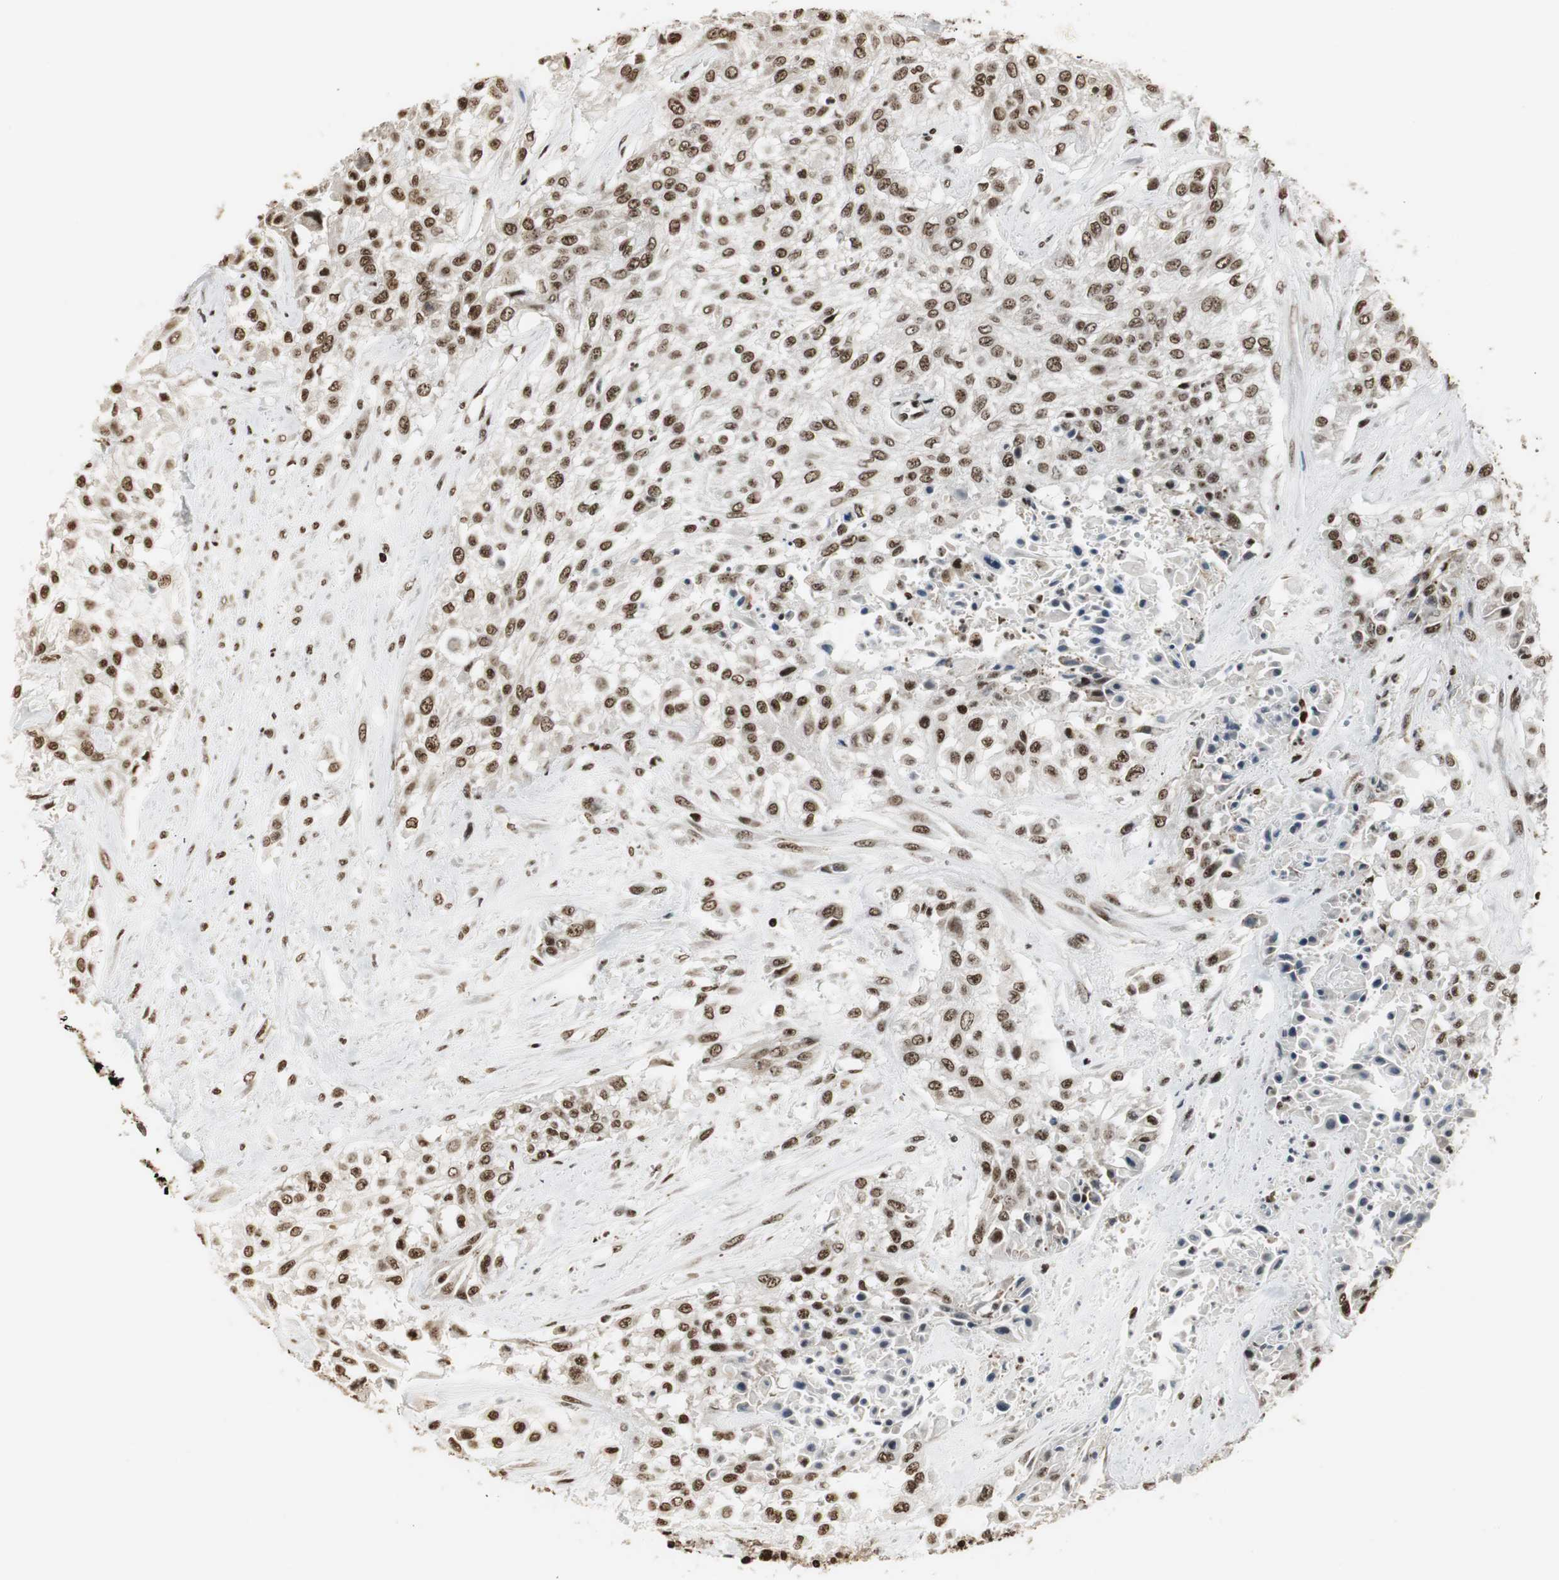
{"staining": {"intensity": "moderate", "quantity": ">75%", "location": "nuclear"}, "tissue": "urothelial cancer", "cell_type": "Tumor cells", "image_type": "cancer", "snomed": [{"axis": "morphology", "description": "Urothelial carcinoma, High grade"}, {"axis": "topography", "description": "Urinary bladder"}], "caption": "The histopathology image demonstrates a brown stain indicating the presence of a protein in the nuclear of tumor cells in urothelial cancer.", "gene": "PARN", "patient": {"sex": "male", "age": 57}}